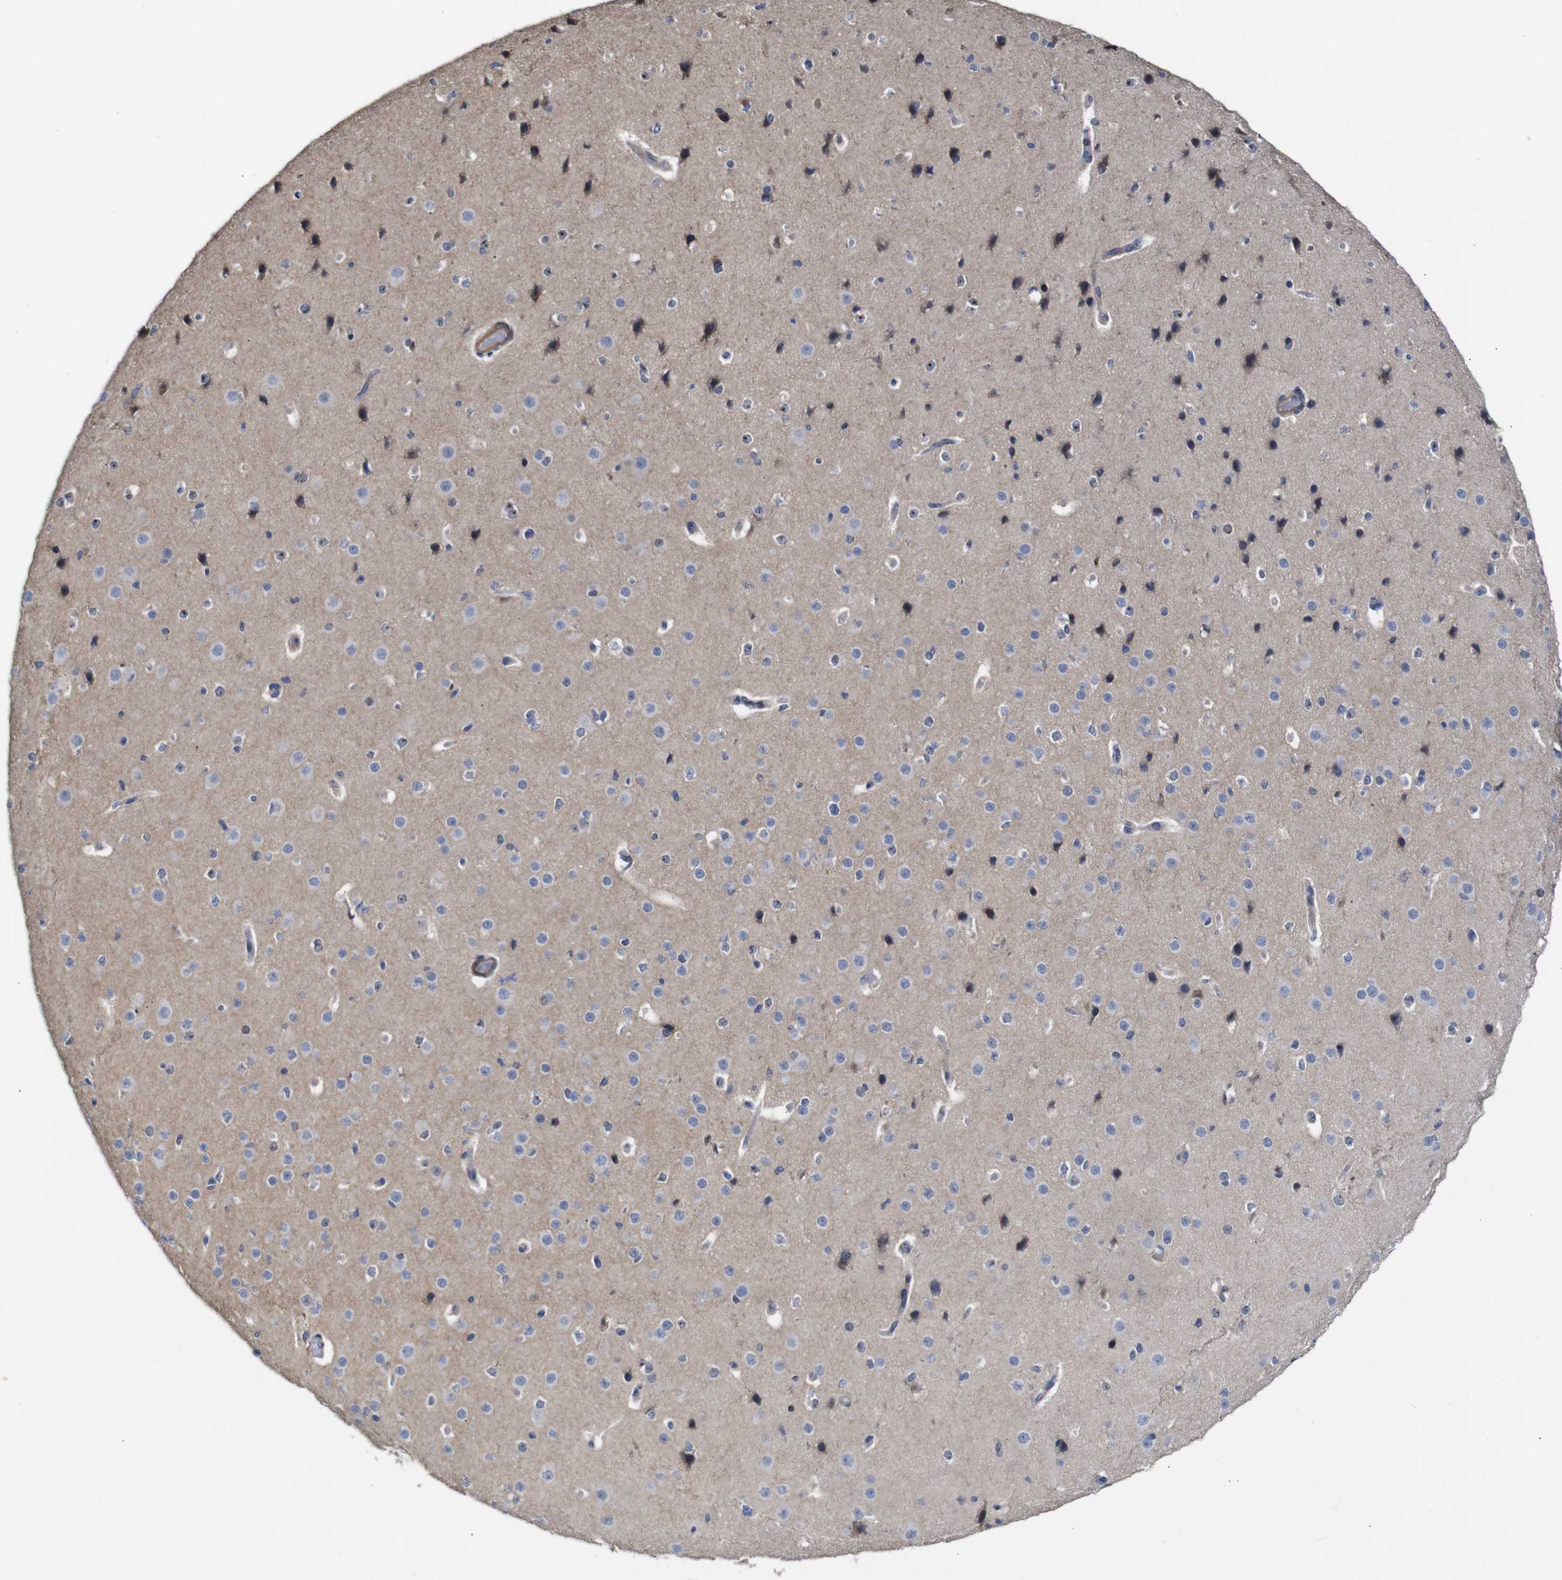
{"staining": {"intensity": "moderate", "quantity": "25%-75%", "location": "cytoplasmic/membranous"}, "tissue": "cerebral cortex", "cell_type": "Endothelial cells", "image_type": "normal", "snomed": [{"axis": "morphology", "description": "Normal tissue, NOS"}, {"axis": "morphology", "description": "Developmental malformation"}, {"axis": "topography", "description": "Cerebral cortex"}], "caption": "Unremarkable cerebral cortex displays moderate cytoplasmic/membranous expression in about 25%-75% of endothelial cells, visualized by immunohistochemistry.", "gene": "TCEAL9", "patient": {"sex": "female", "age": 30}}